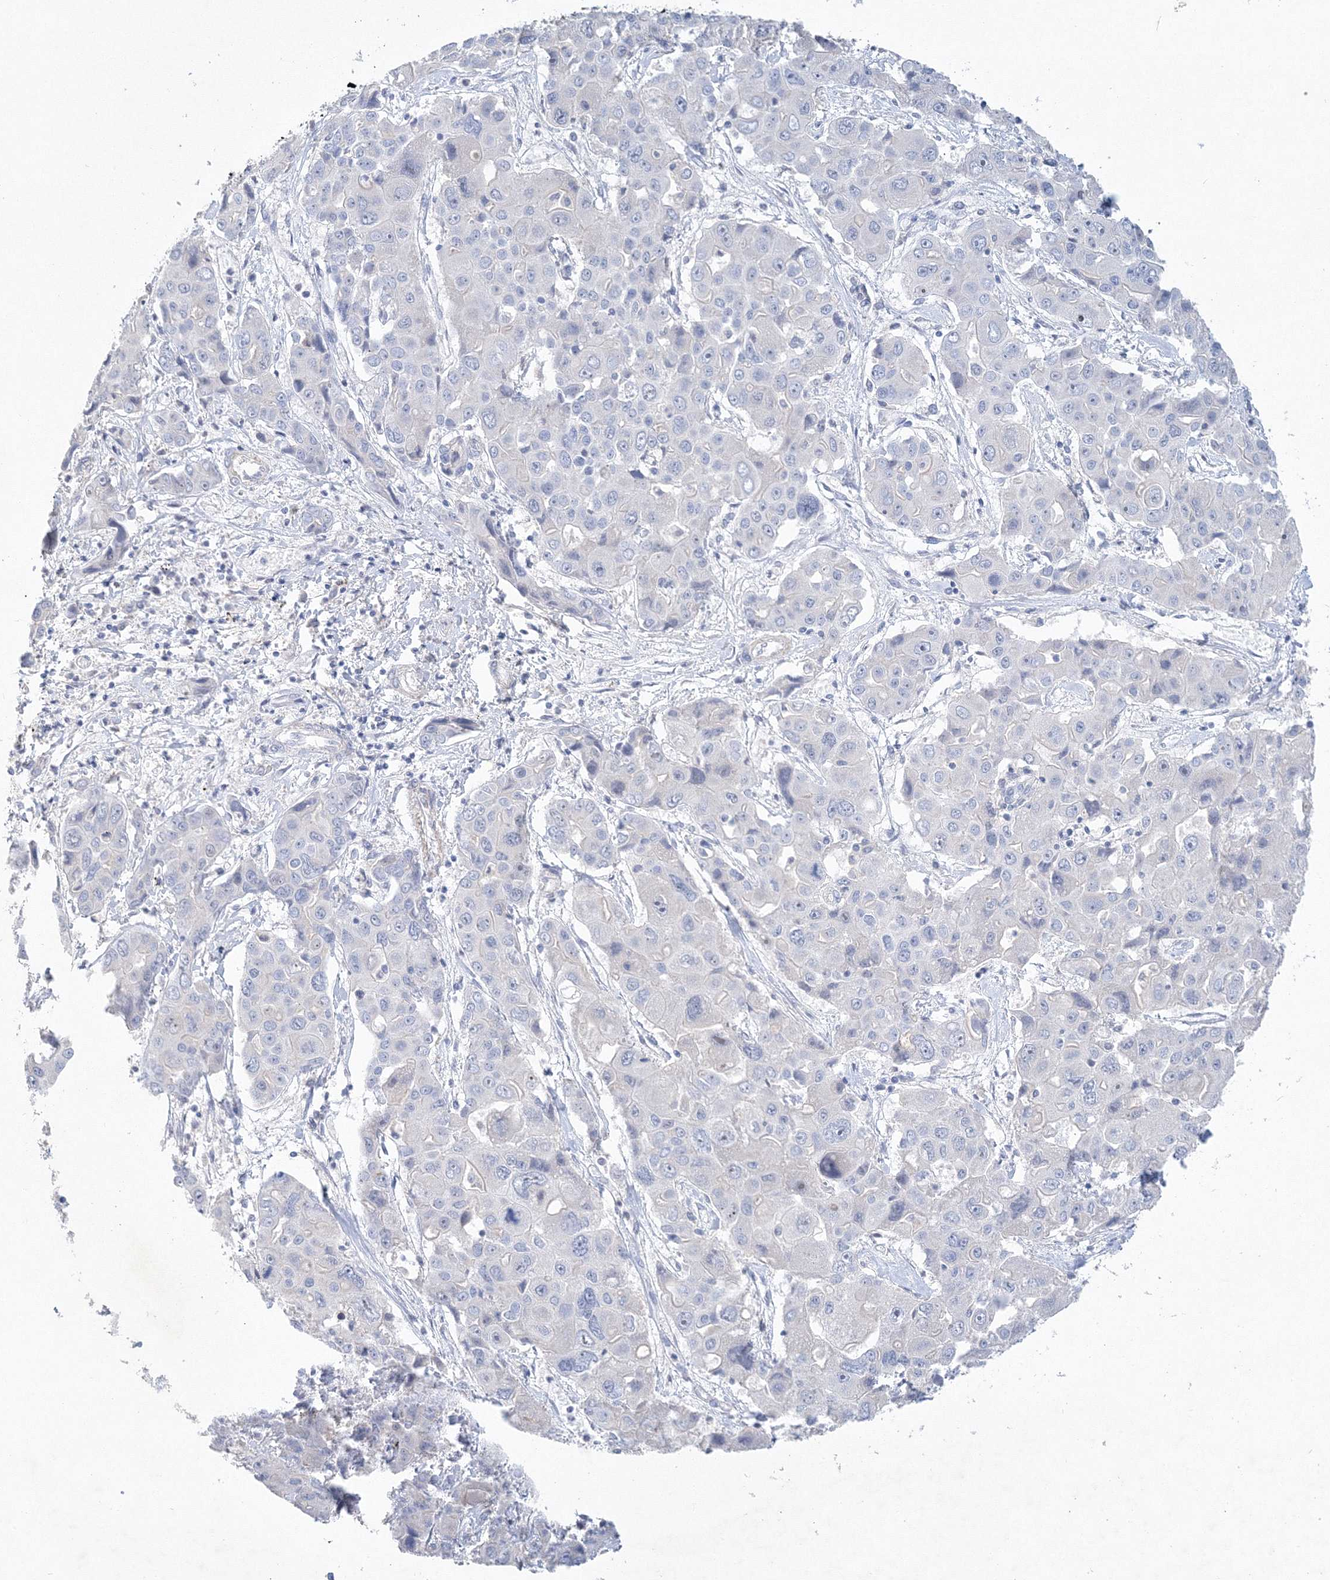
{"staining": {"intensity": "negative", "quantity": "none", "location": "none"}, "tissue": "liver cancer", "cell_type": "Tumor cells", "image_type": "cancer", "snomed": [{"axis": "morphology", "description": "Cholangiocarcinoma"}, {"axis": "topography", "description": "Liver"}], "caption": "This is a image of IHC staining of liver cholangiocarcinoma, which shows no positivity in tumor cells. (DAB IHC with hematoxylin counter stain).", "gene": "OSBPL6", "patient": {"sex": "male", "age": 67}}